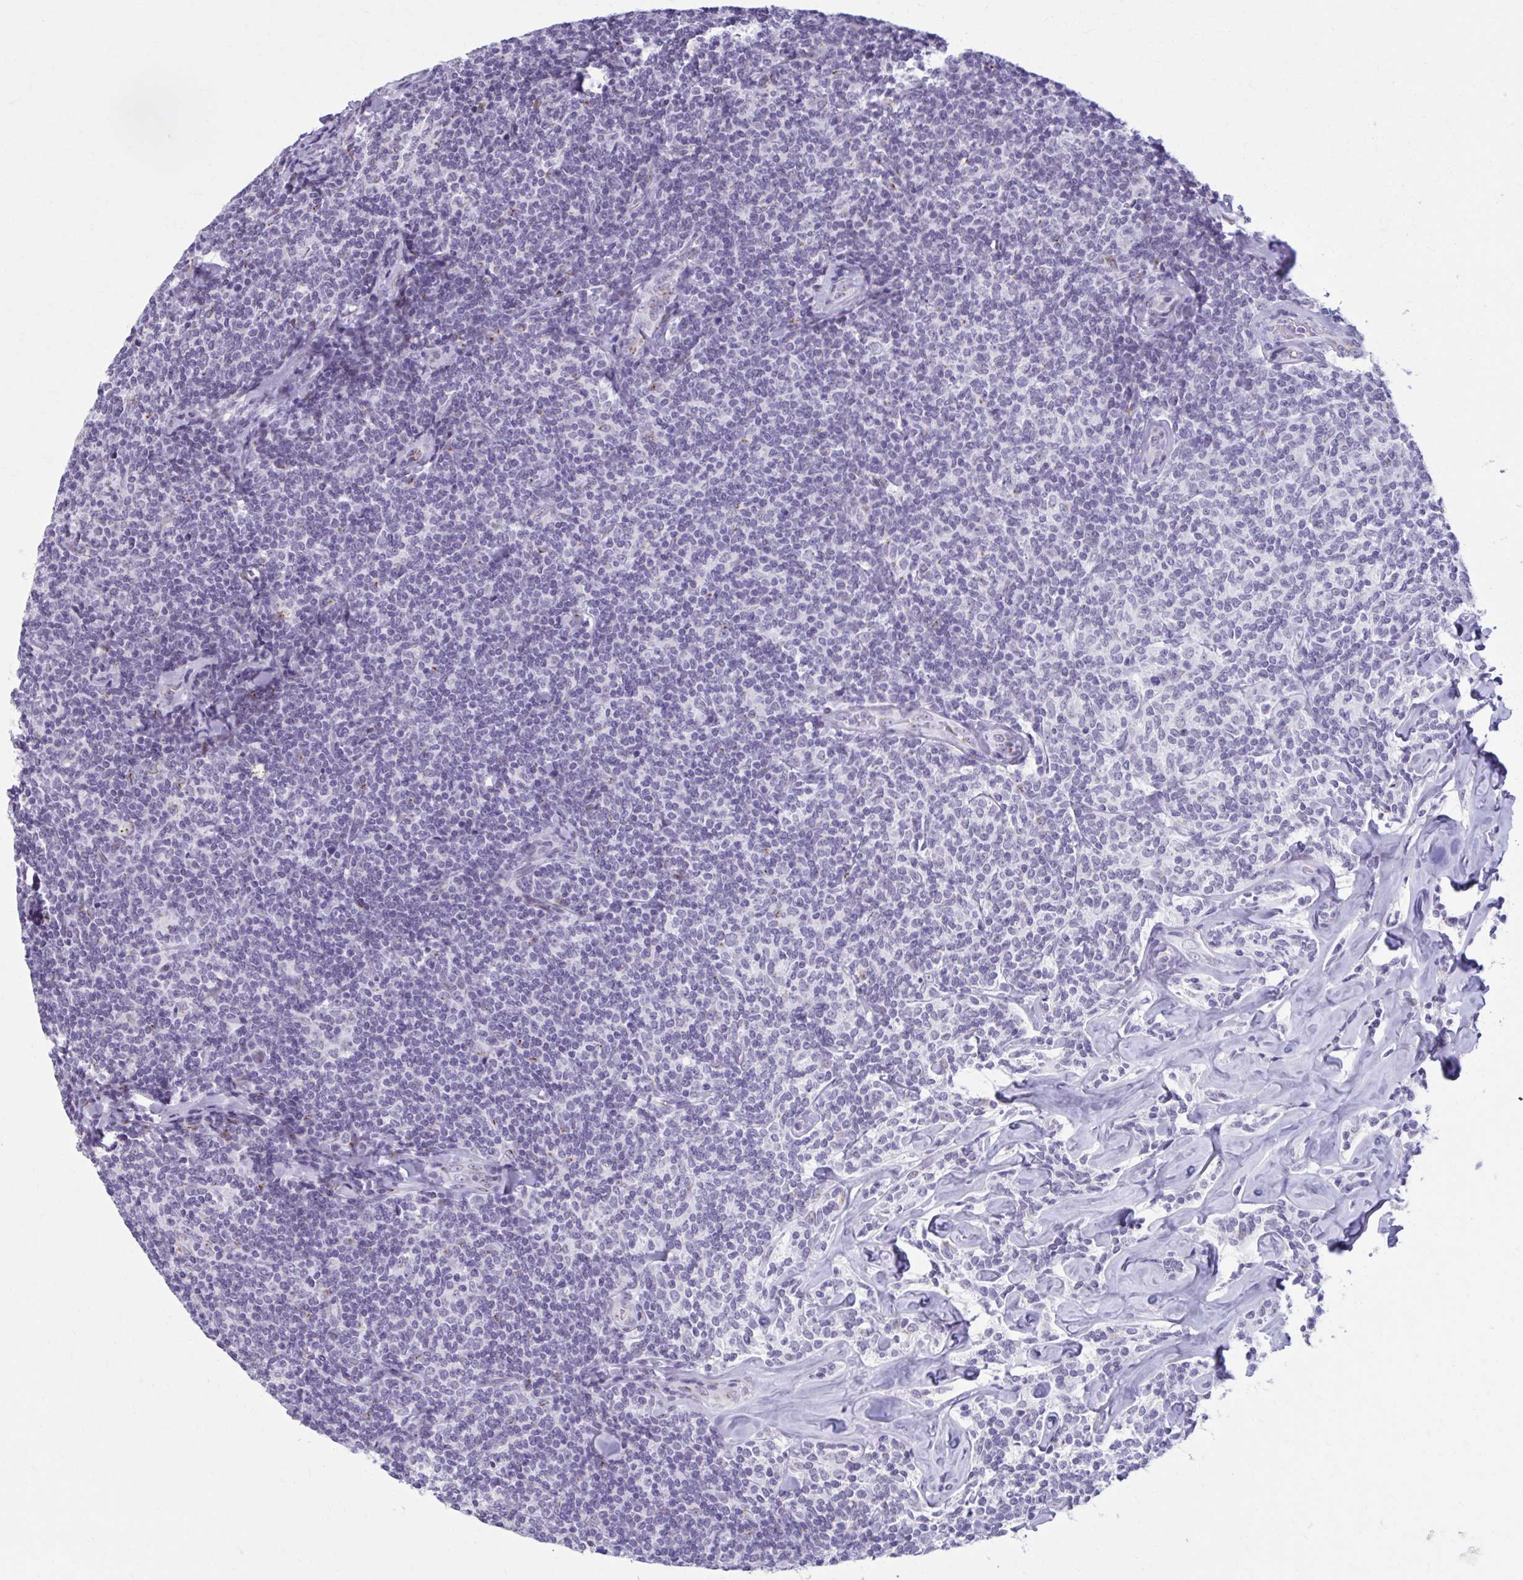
{"staining": {"intensity": "negative", "quantity": "none", "location": "none"}, "tissue": "lymphoma", "cell_type": "Tumor cells", "image_type": "cancer", "snomed": [{"axis": "morphology", "description": "Malignant lymphoma, non-Hodgkin's type, Low grade"}, {"axis": "topography", "description": "Lymph node"}], "caption": "This is an immunohistochemistry photomicrograph of low-grade malignant lymphoma, non-Hodgkin's type. There is no expression in tumor cells.", "gene": "ZNF682", "patient": {"sex": "female", "age": 56}}